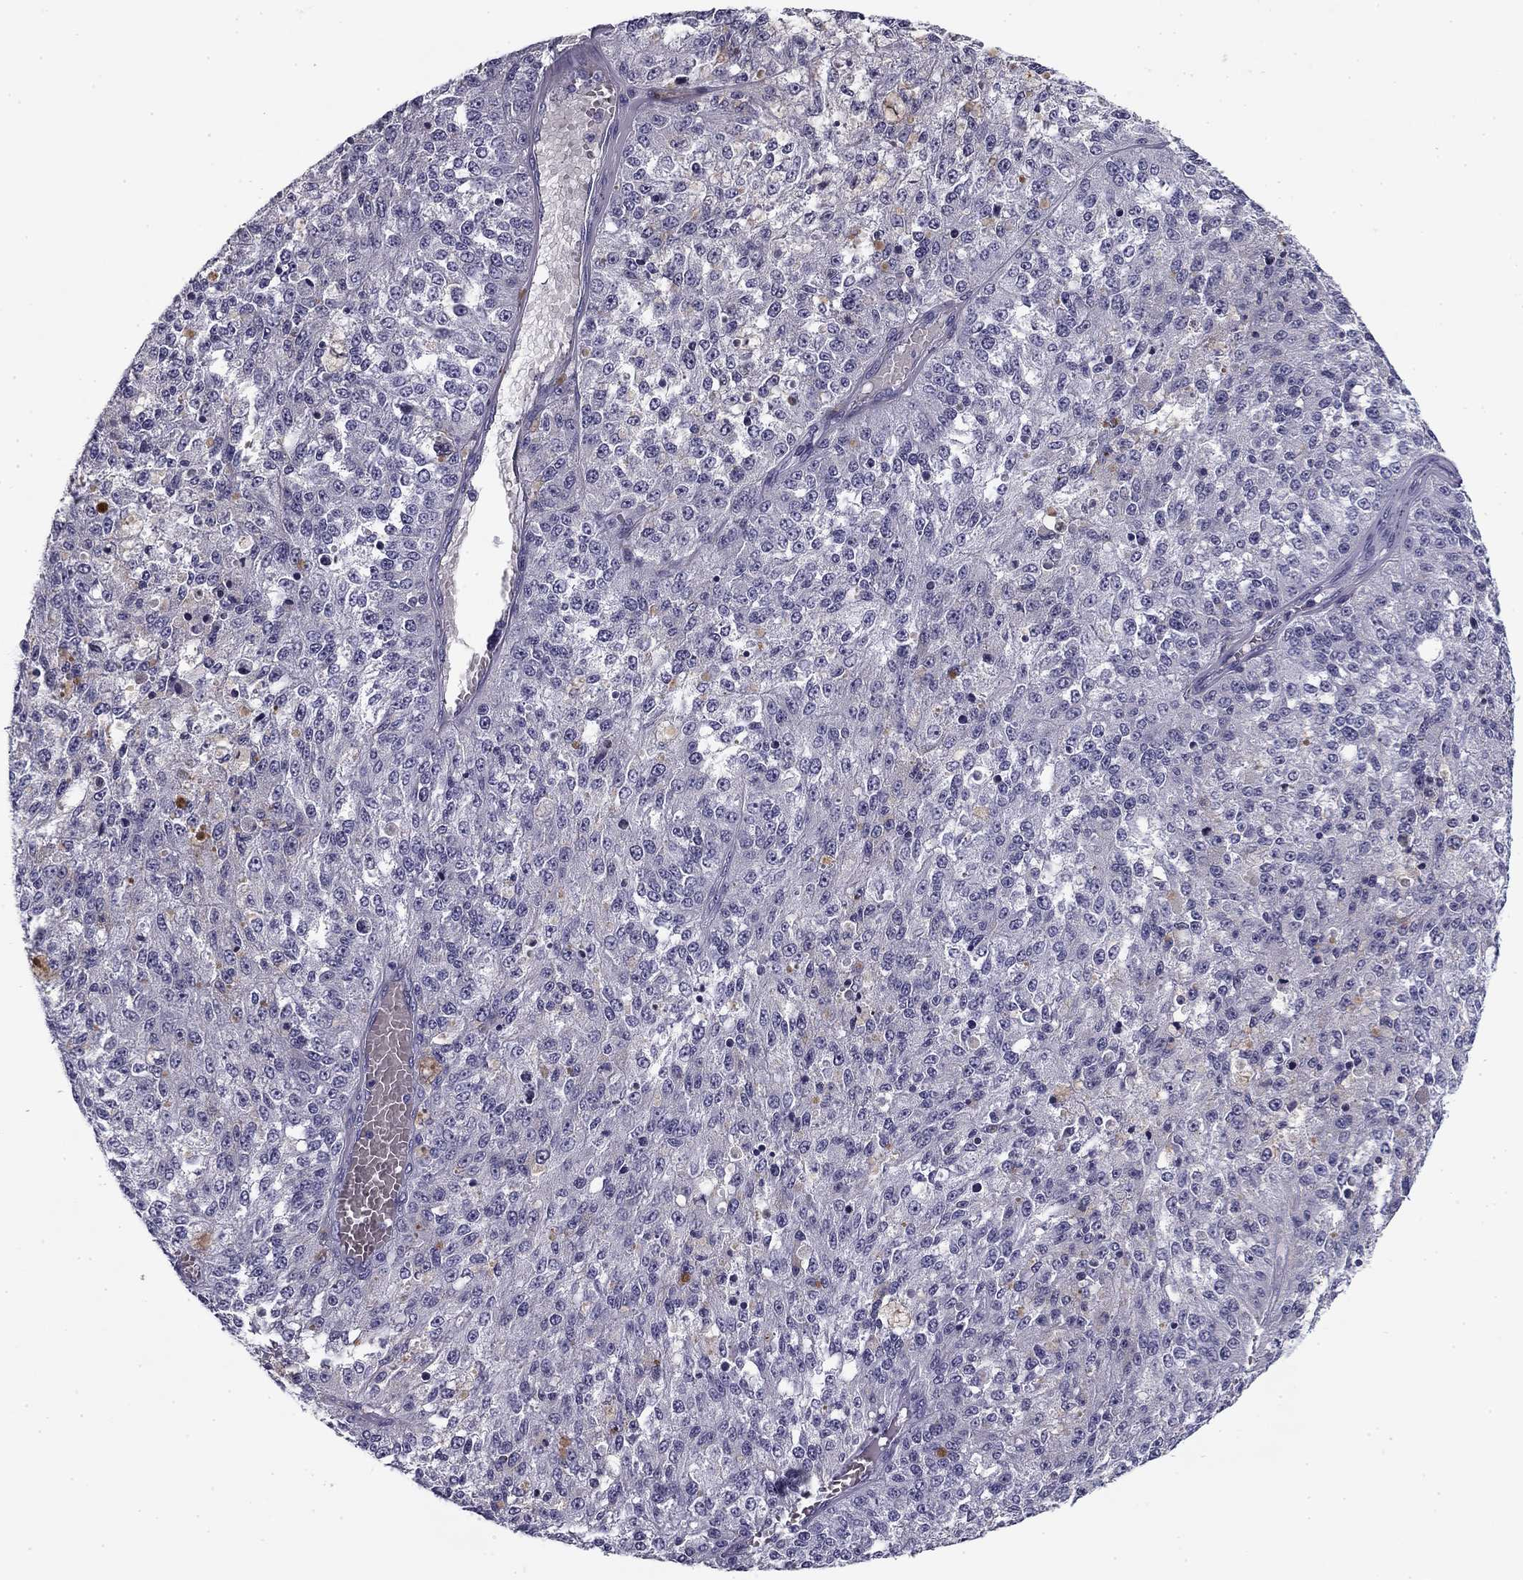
{"staining": {"intensity": "negative", "quantity": "none", "location": "none"}, "tissue": "melanoma", "cell_type": "Tumor cells", "image_type": "cancer", "snomed": [{"axis": "morphology", "description": "Malignant melanoma, Metastatic site"}, {"axis": "topography", "description": "Lymph node"}], "caption": "Immunohistochemical staining of human melanoma demonstrates no significant staining in tumor cells.", "gene": "FLNC", "patient": {"sex": "female", "age": 64}}